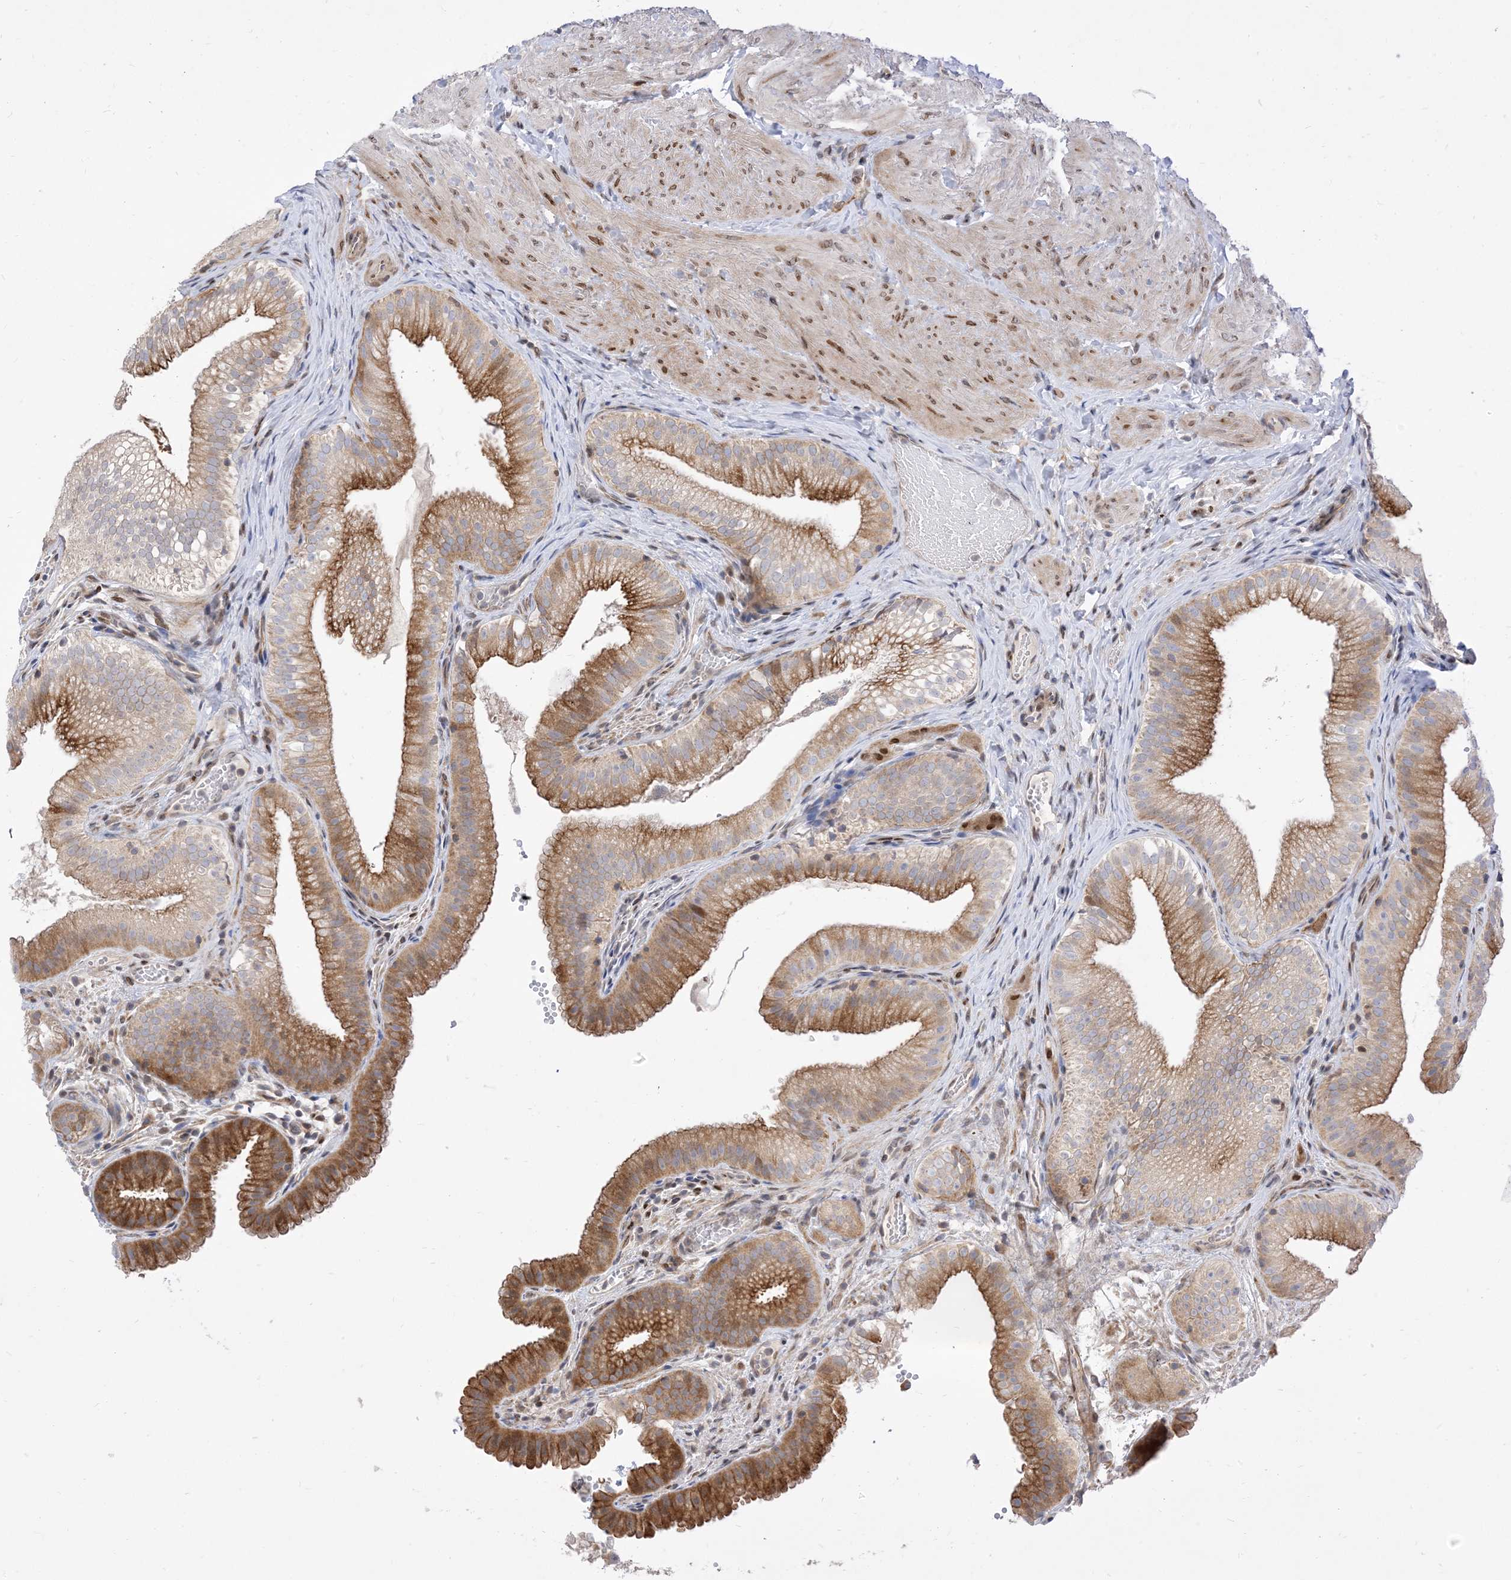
{"staining": {"intensity": "strong", "quantity": ">75%", "location": "cytoplasmic/membranous"}, "tissue": "gallbladder", "cell_type": "Glandular cells", "image_type": "normal", "snomed": [{"axis": "morphology", "description": "Normal tissue, NOS"}, {"axis": "topography", "description": "Gallbladder"}], "caption": "Protein expression by immunohistochemistry (IHC) reveals strong cytoplasmic/membranous staining in approximately >75% of glandular cells in normal gallbladder.", "gene": "TYSND1", "patient": {"sex": "female", "age": 30}}